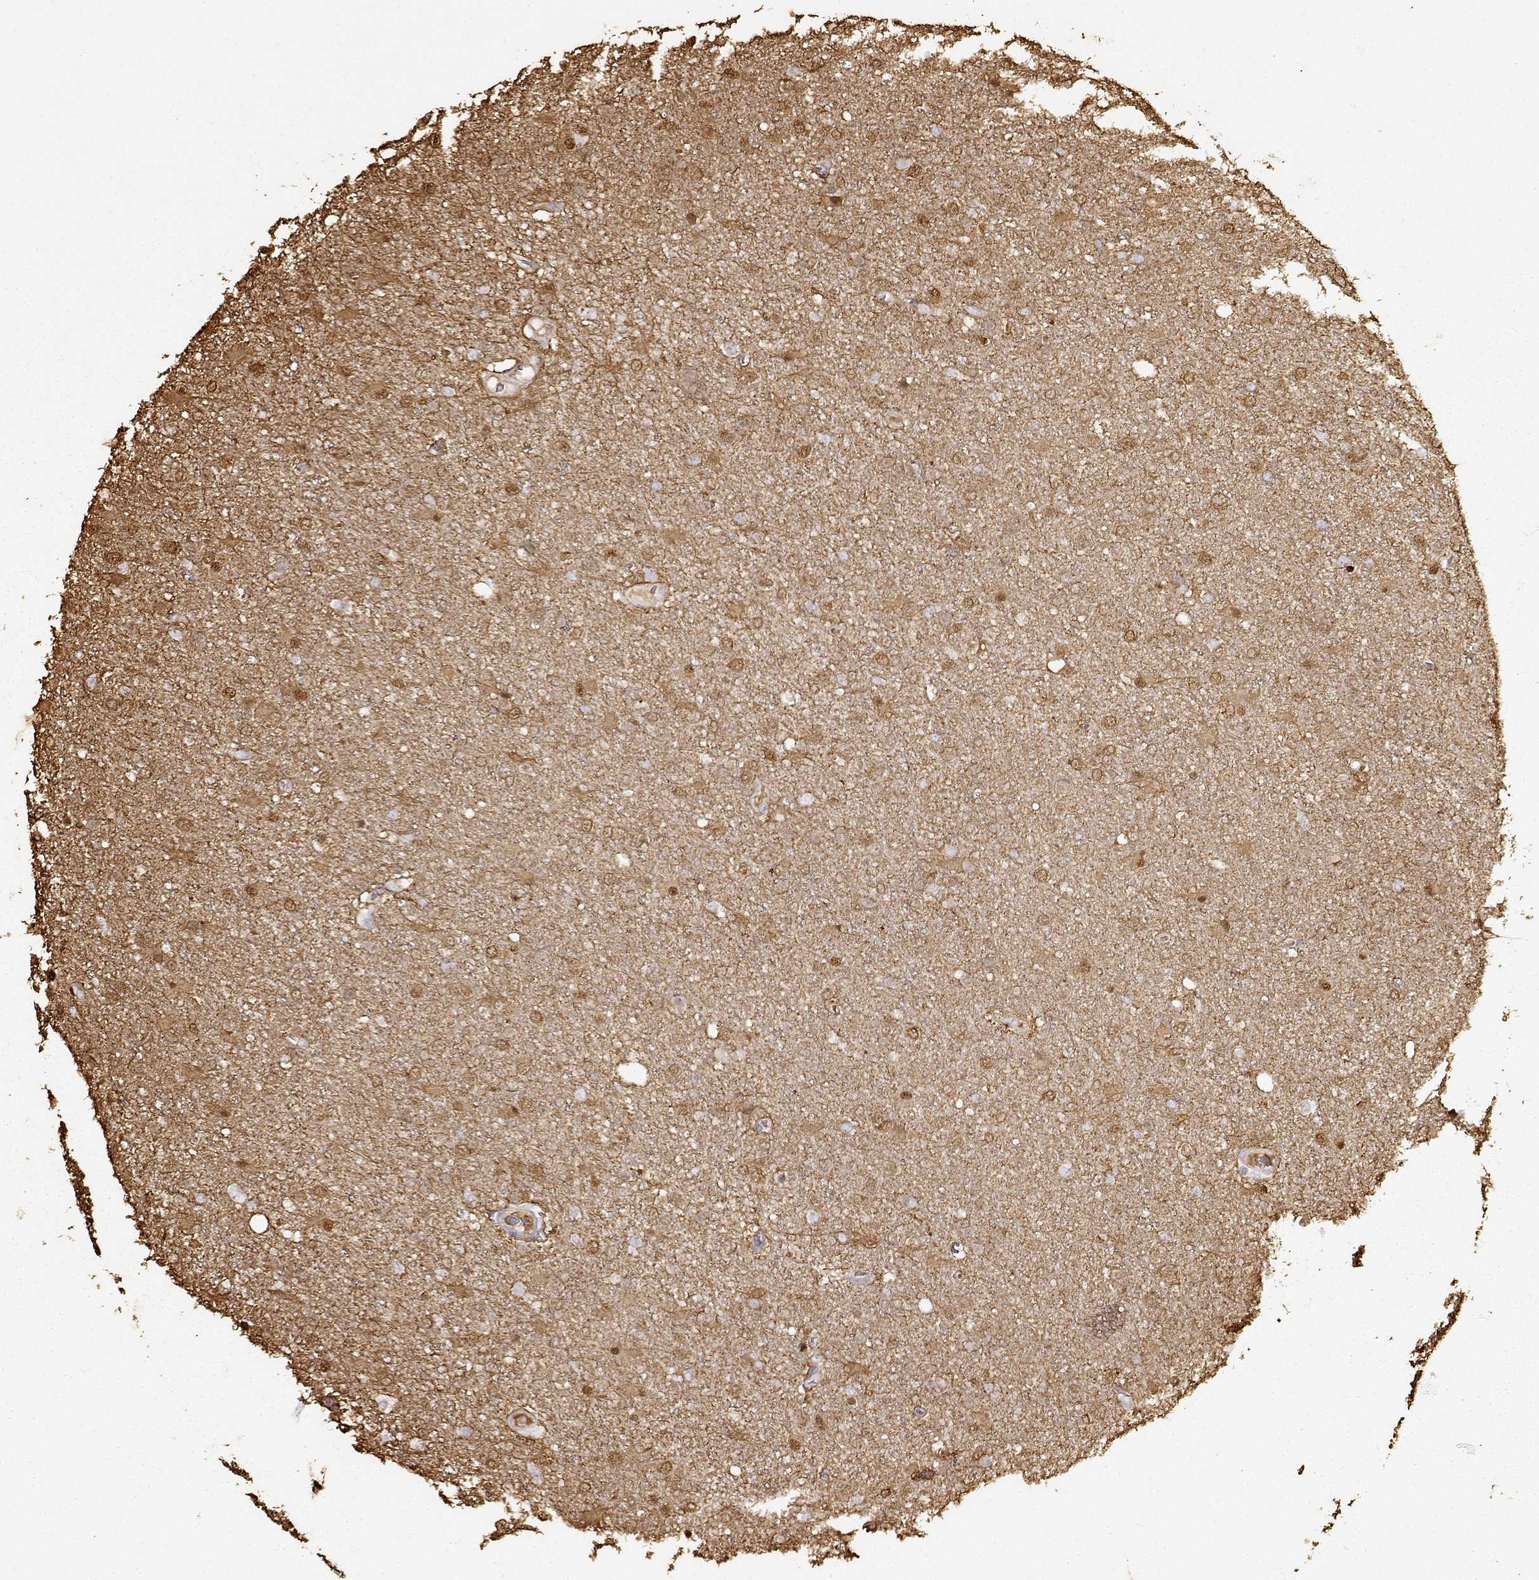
{"staining": {"intensity": "moderate", "quantity": ">75%", "location": "cytoplasmic/membranous,nuclear"}, "tissue": "glioma", "cell_type": "Tumor cells", "image_type": "cancer", "snomed": [{"axis": "morphology", "description": "Glioma, malignant, High grade"}, {"axis": "topography", "description": "Cerebral cortex"}], "caption": "A photomicrograph of glioma stained for a protein reveals moderate cytoplasmic/membranous and nuclear brown staining in tumor cells.", "gene": "S100B", "patient": {"sex": "male", "age": 70}}